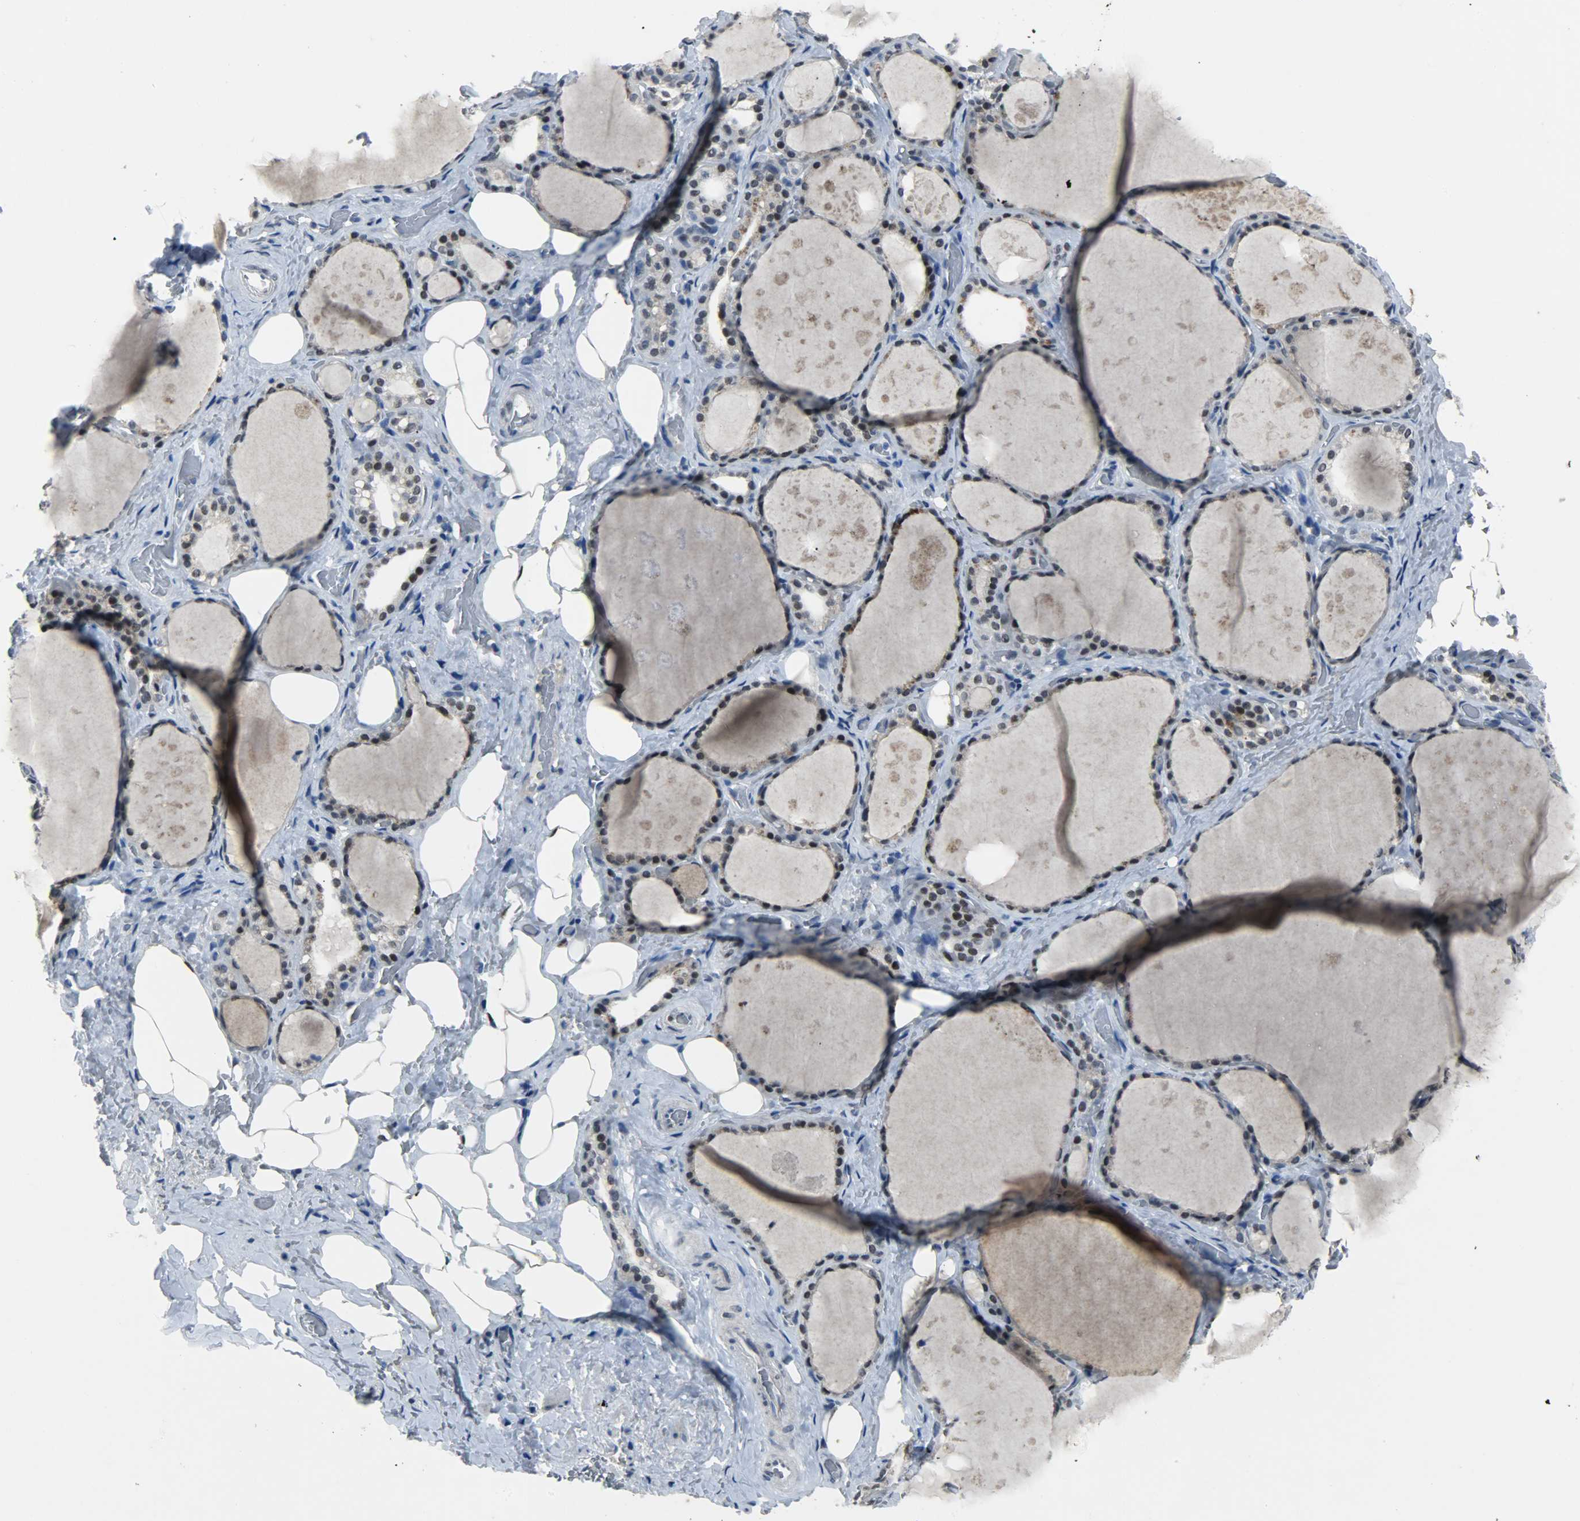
{"staining": {"intensity": "moderate", "quantity": ">75%", "location": "nuclear"}, "tissue": "thyroid gland", "cell_type": "Glandular cells", "image_type": "normal", "snomed": [{"axis": "morphology", "description": "Normal tissue, NOS"}, {"axis": "topography", "description": "Thyroid gland"}], "caption": "Glandular cells show moderate nuclear positivity in approximately >75% of cells in unremarkable thyroid gland. (Brightfield microscopy of DAB IHC at high magnification).", "gene": "PPARG", "patient": {"sex": "male", "age": 61}}